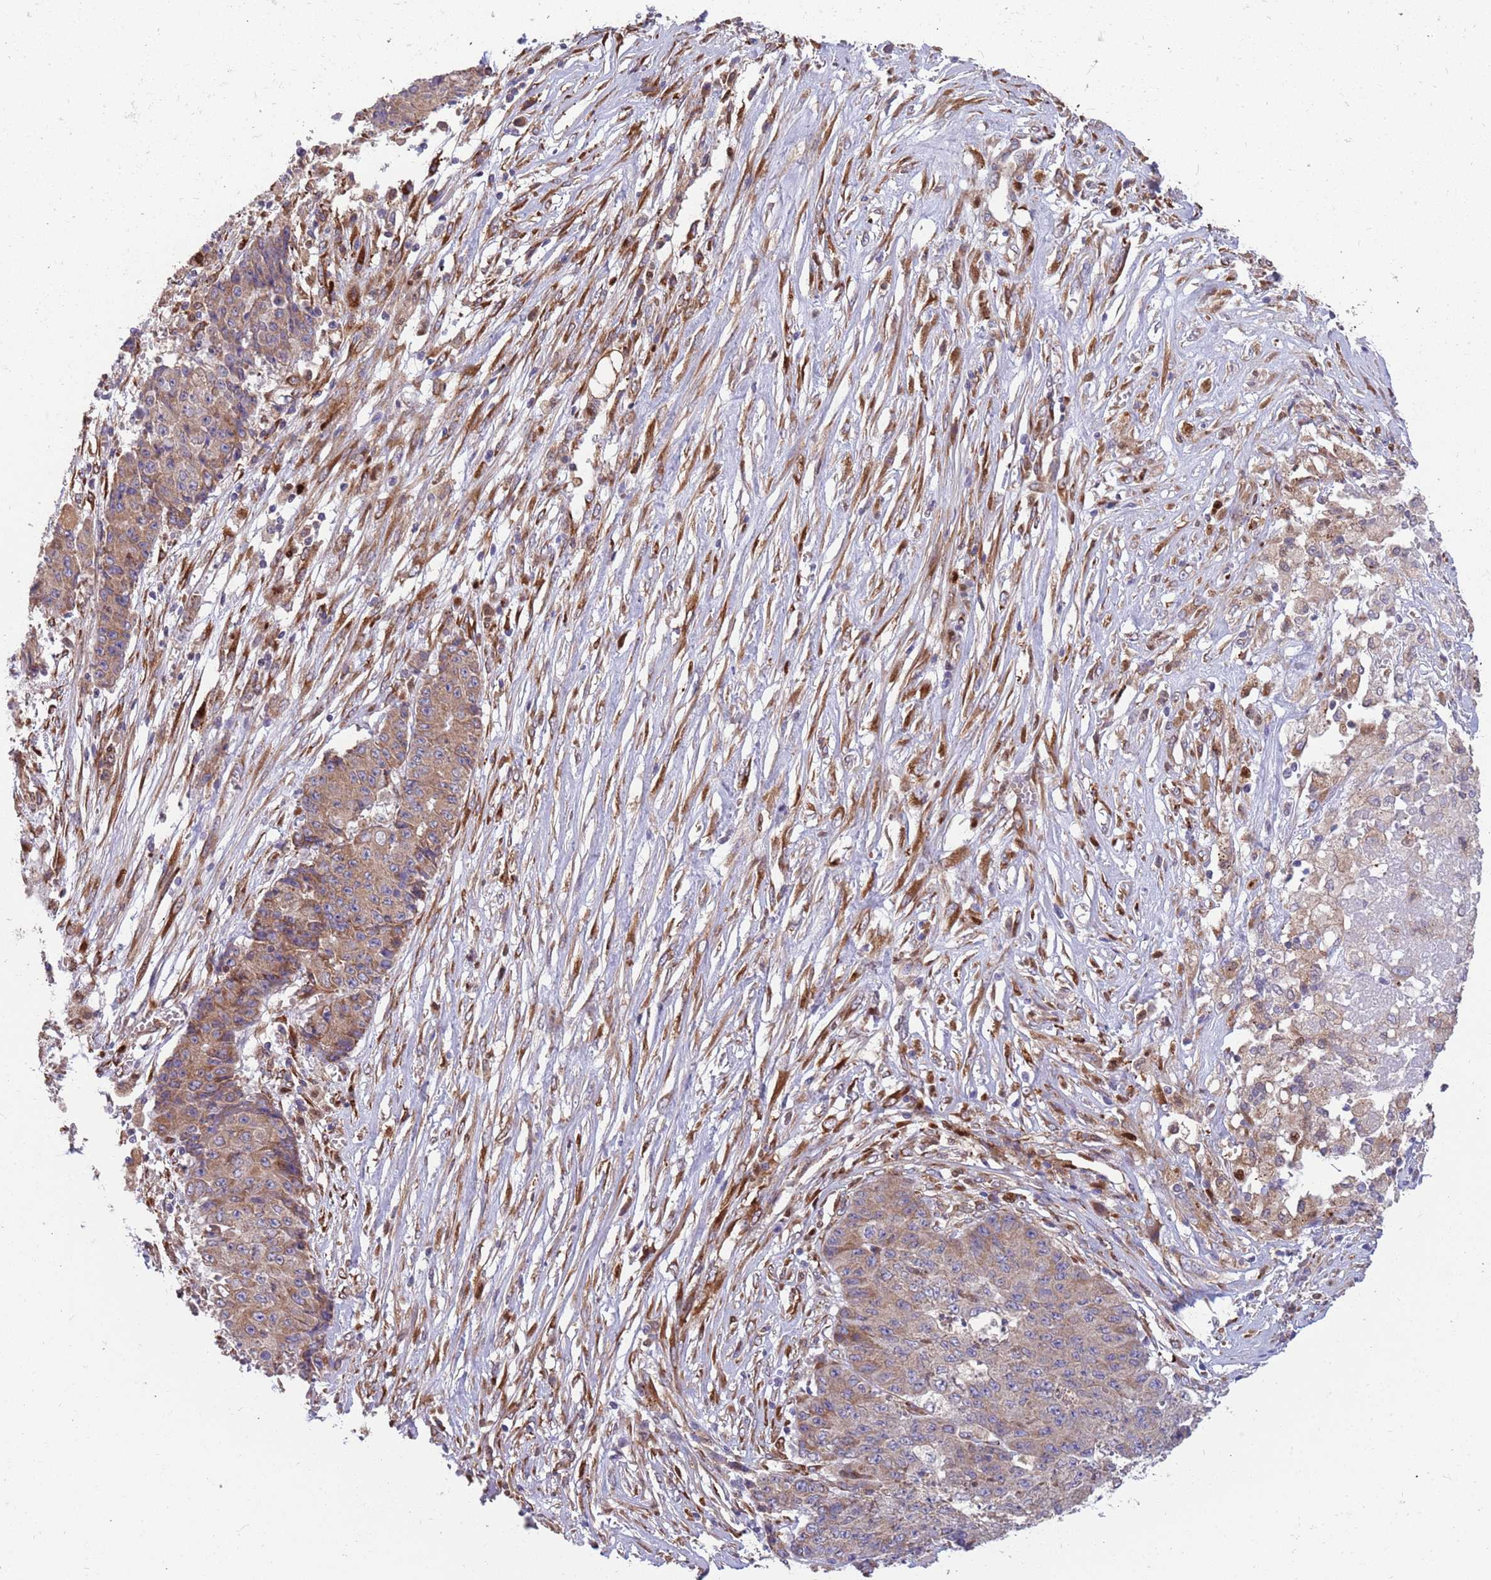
{"staining": {"intensity": "weak", "quantity": ">75%", "location": "cytoplasmic/membranous"}, "tissue": "ovarian cancer", "cell_type": "Tumor cells", "image_type": "cancer", "snomed": [{"axis": "morphology", "description": "Carcinoma, endometroid"}, {"axis": "topography", "description": "Ovary"}], "caption": "This image exhibits immunohistochemistry staining of ovarian cancer, with low weak cytoplasmic/membranous positivity in approximately >75% of tumor cells.", "gene": "ARMCX6", "patient": {"sex": "female", "age": 42}}